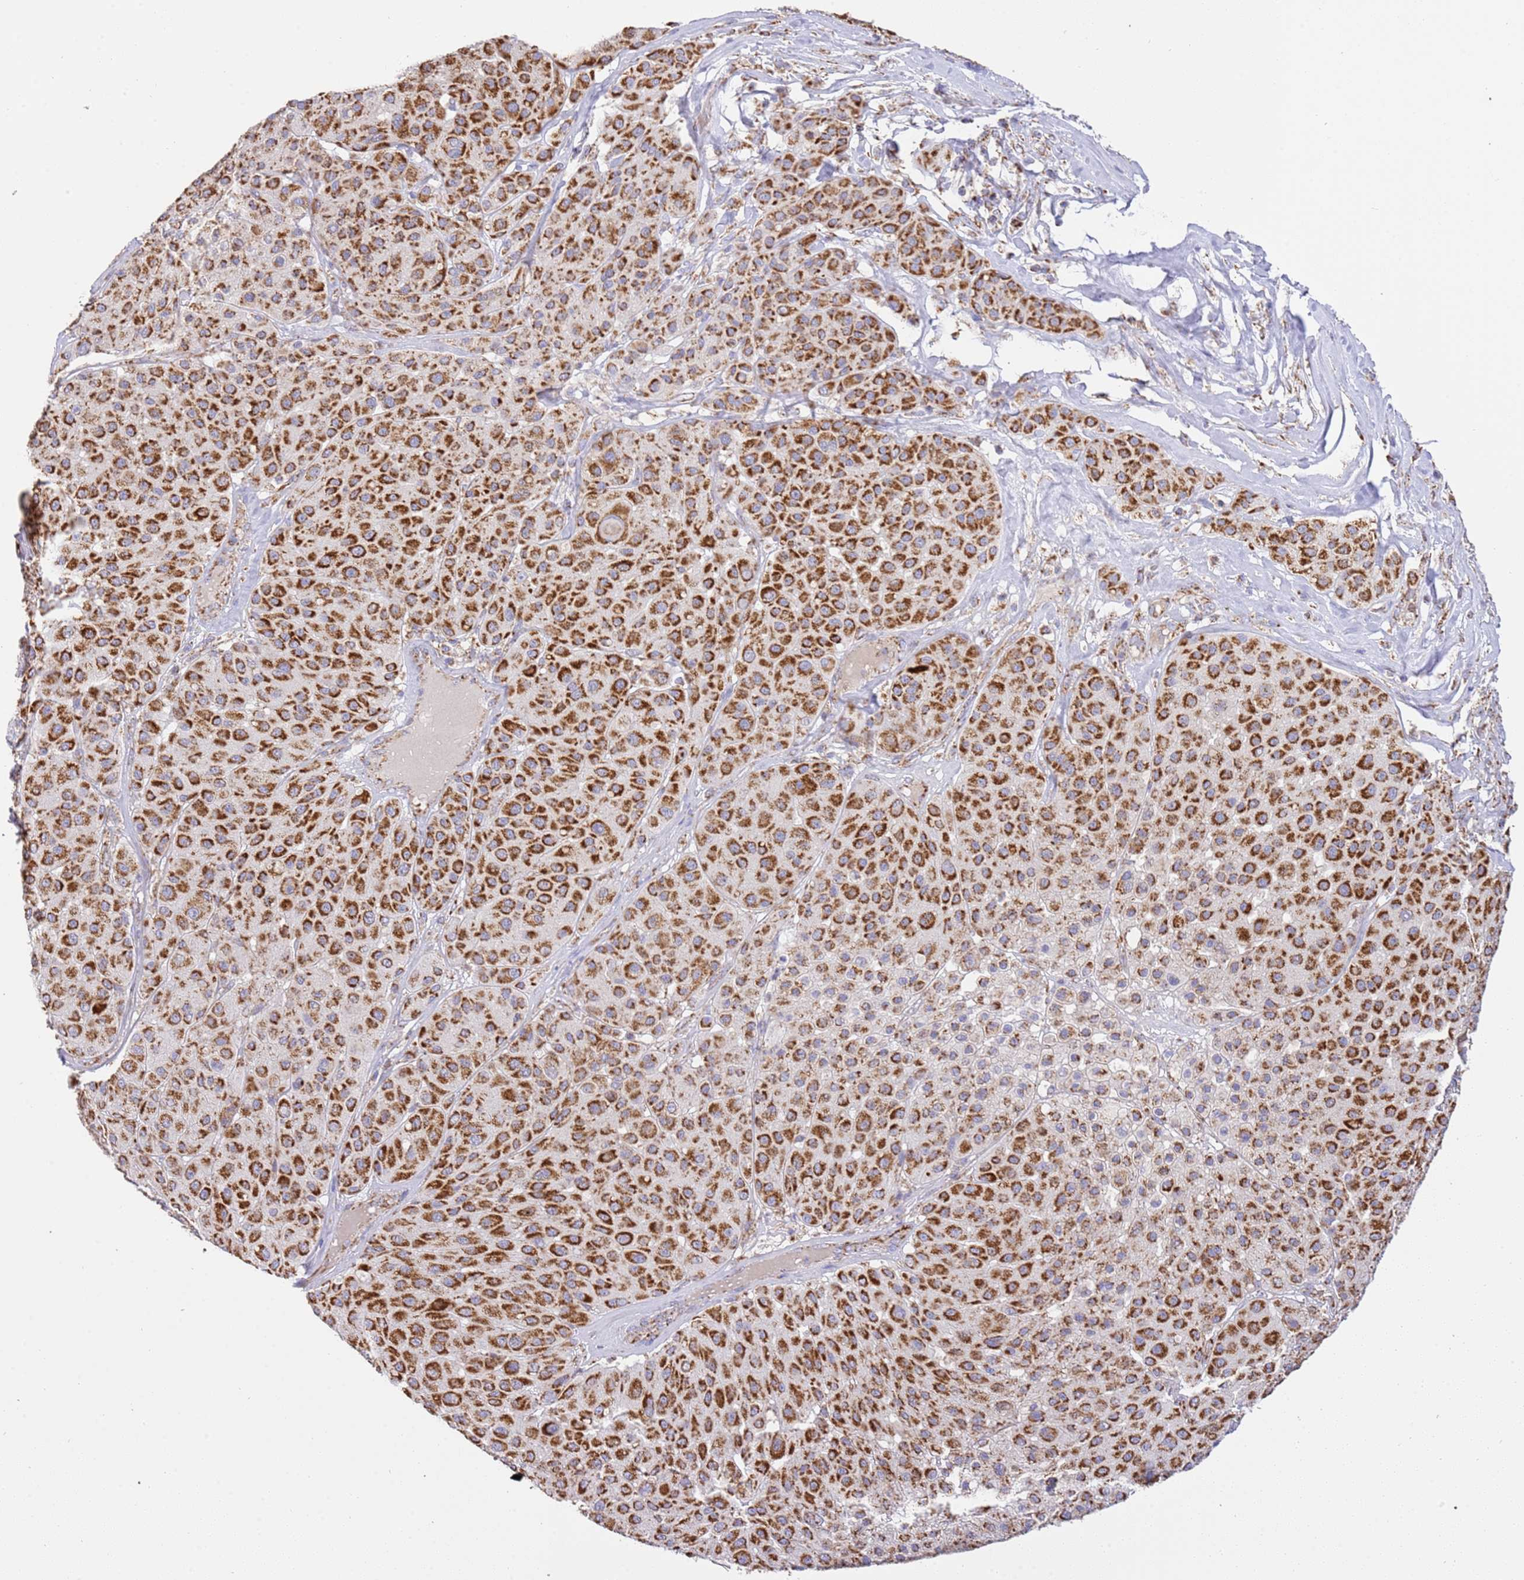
{"staining": {"intensity": "strong", "quantity": ">75%", "location": "cytoplasmic/membranous"}, "tissue": "melanoma", "cell_type": "Tumor cells", "image_type": "cancer", "snomed": [{"axis": "morphology", "description": "Malignant melanoma, Metastatic site"}, {"axis": "topography", "description": "Smooth muscle"}], "caption": "An IHC histopathology image of tumor tissue is shown. Protein staining in brown shows strong cytoplasmic/membranous positivity in melanoma within tumor cells. The staining was performed using DAB (3,3'-diaminobenzidine), with brown indicating positive protein expression. Nuclei are stained blue with hematoxylin.", "gene": "ZBTB39", "patient": {"sex": "male", "age": 41}}